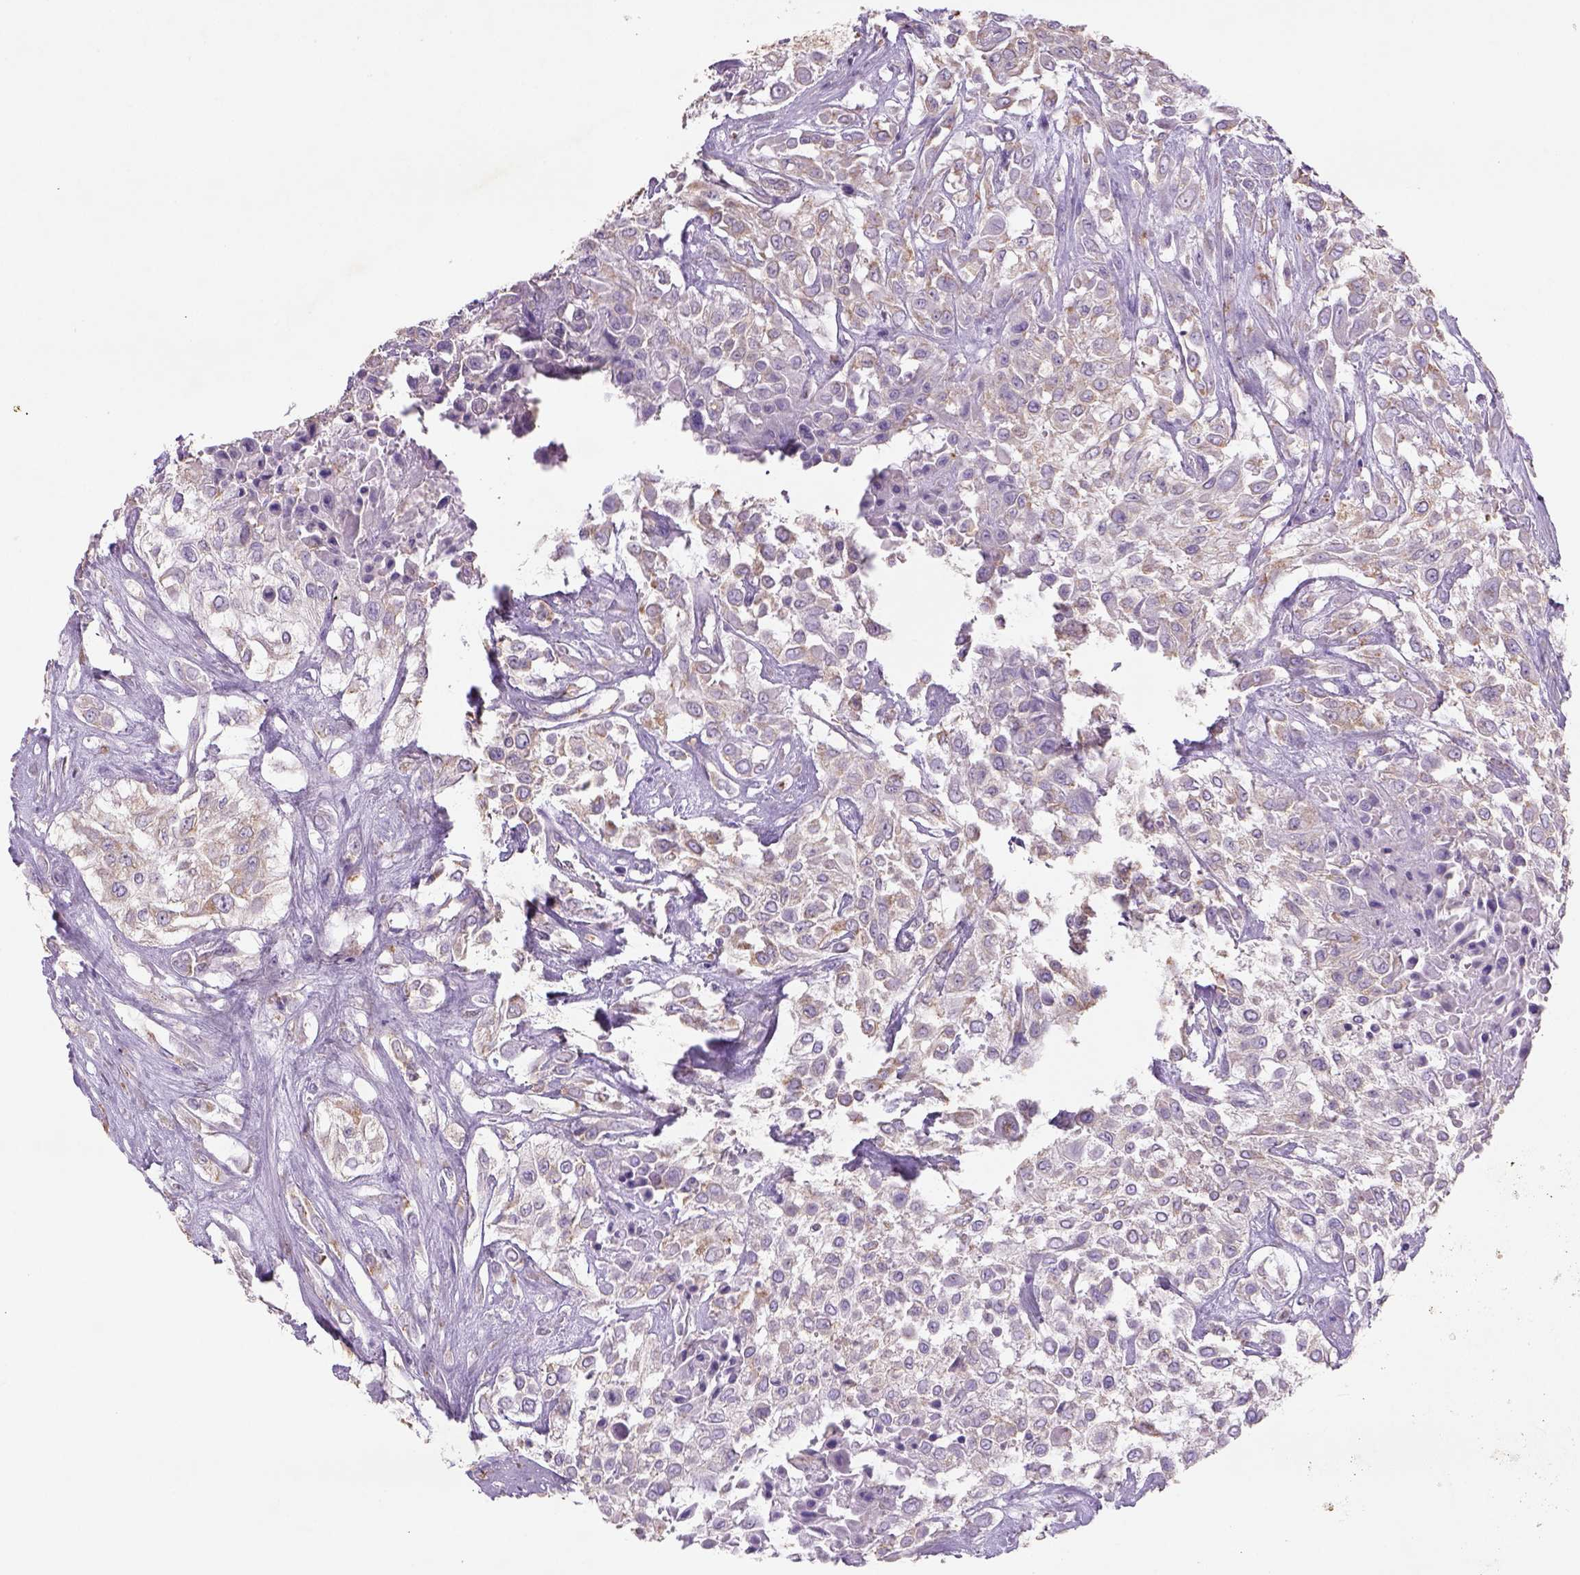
{"staining": {"intensity": "weak", "quantity": "25%-75%", "location": "cytoplasmic/membranous"}, "tissue": "urothelial cancer", "cell_type": "Tumor cells", "image_type": "cancer", "snomed": [{"axis": "morphology", "description": "Urothelial carcinoma, High grade"}, {"axis": "topography", "description": "Urinary bladder"}], "caption": "The image reveals staining of urothelial cancer, revealing weak cytoplasmic/membranous protein staining (brown color) within tumor cells.", "gene": "NAALAD2", "patient": {"sex": "male", "age": 57}}